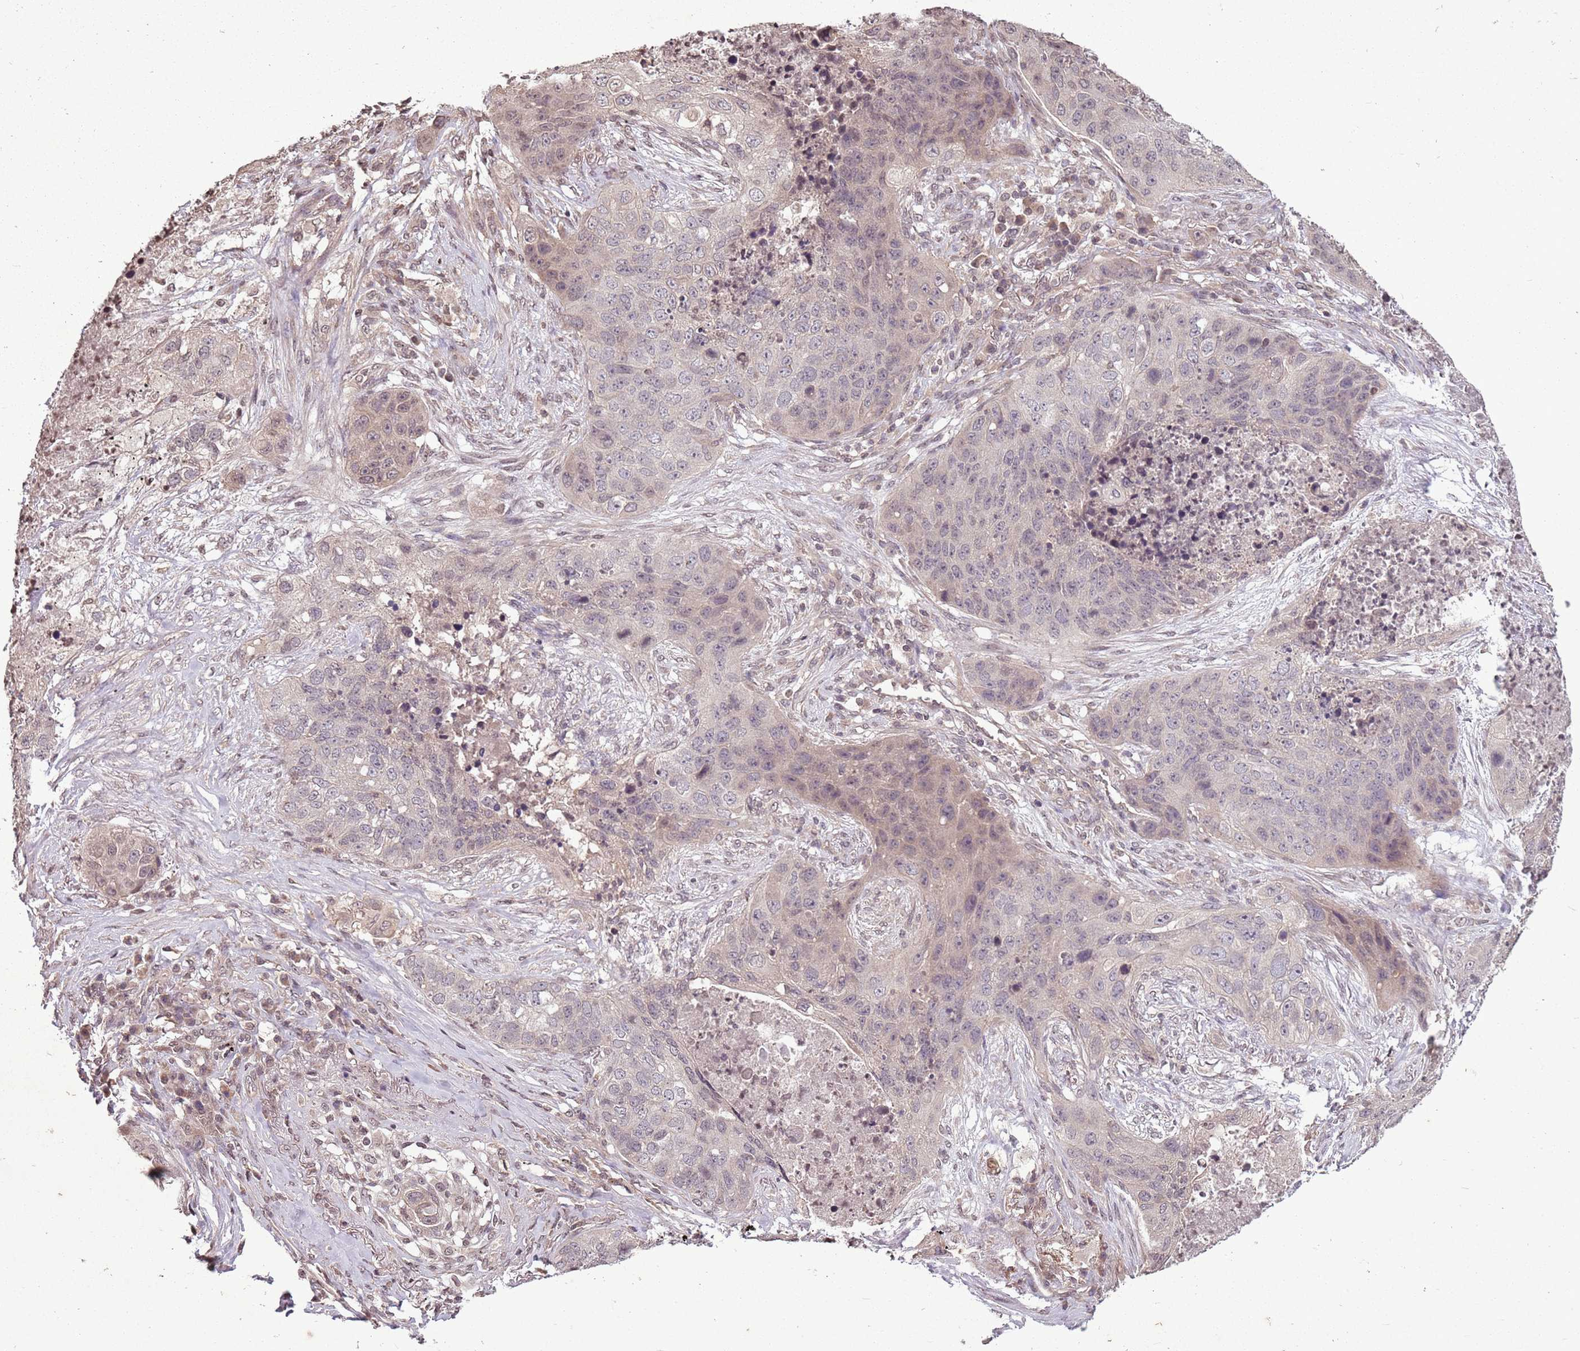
{"staining": {"intensity": "weak", "quantity": "<25%", "location": "cytoplasmic/membranous,nuclear"}, "tissue": "lung cancer", "cell_type": "Tumor cells", "image_type": "cancer", "snomed": [{"axis": "morphology", "description": "Squamous cell carcinoma, NOS"}, {"axis": "topography", "description": "Lung"}], "caption": "An IHC photomicrograph of squamous cell carcinoma (lung) is shown. There is no staining in tumor cells of squamous cell carcinoma (lung).", "gene": "CAPN9", "patient": {"sex": "female", "age": 63}}